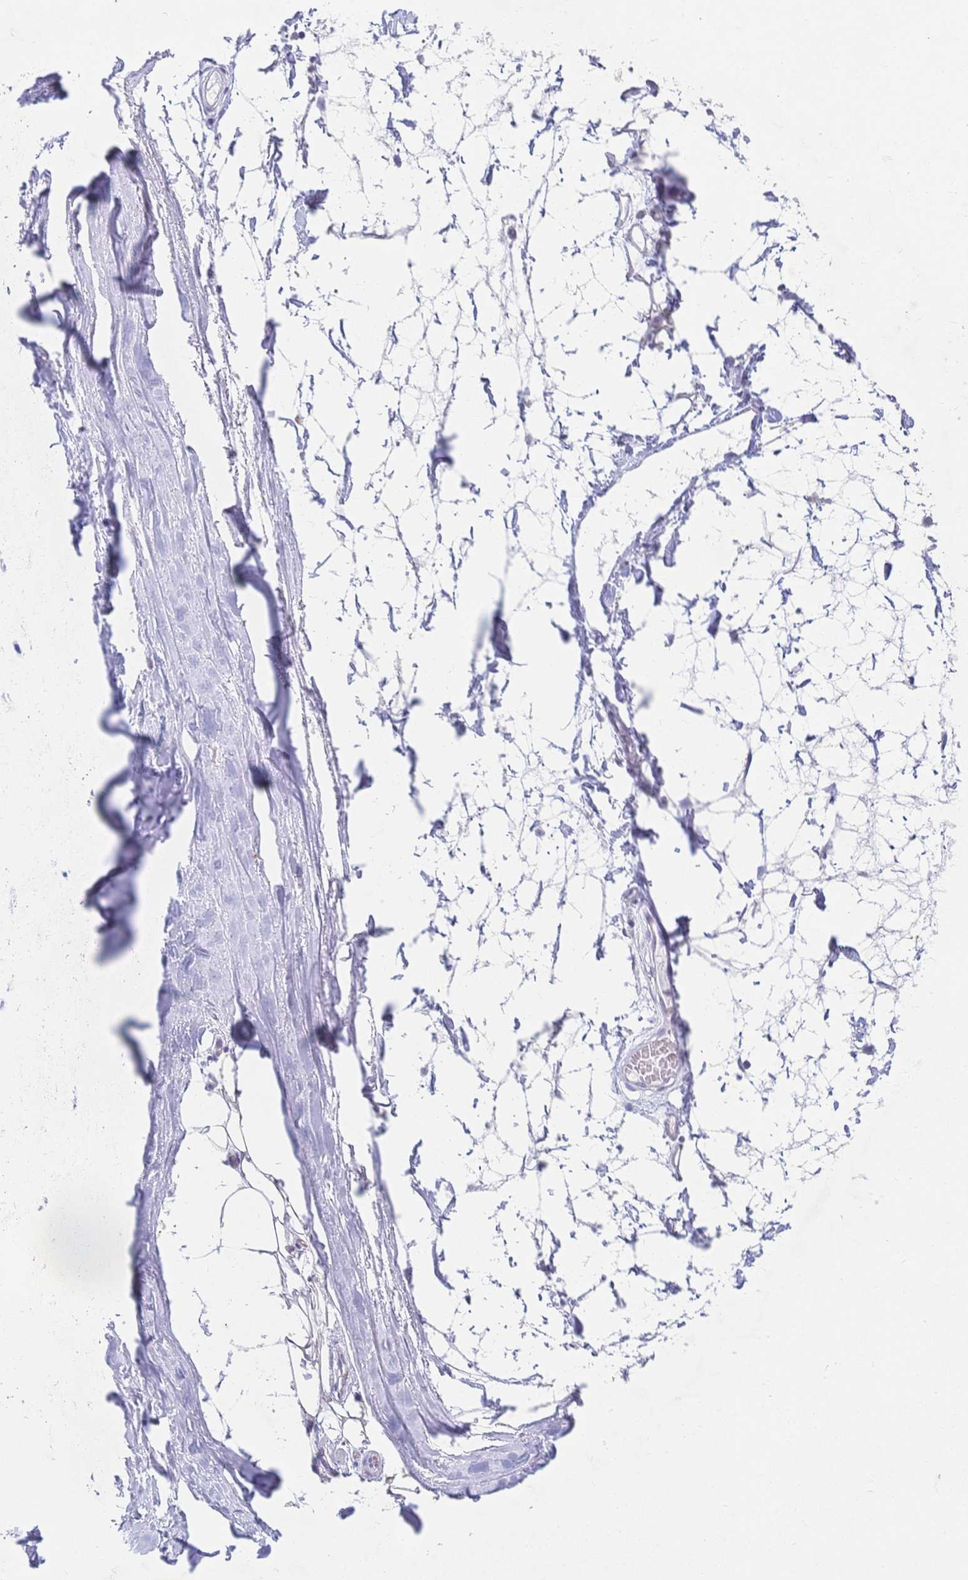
{"staining": {"intensity": "negative", "quantity": "none", "location": "none"}, "tissue": "adipose tissue", "cell_type": "Adipocytes", "image_type": "normal", "snomed": [{"axis": "morphology", "description": "Normal tissue, NOS"}, {"axis": "topography", "description": "Lymph node"}, {"axis": "topography", "description": "Cartilage tissue"}, {"axis": "topography", "description": "Nasopharynx"}], "caption": "The image displays no significant positivity in adipocytes of adipose tissue.", "gene": "CR2", "patient": {"sex": "male", "age": 63}}